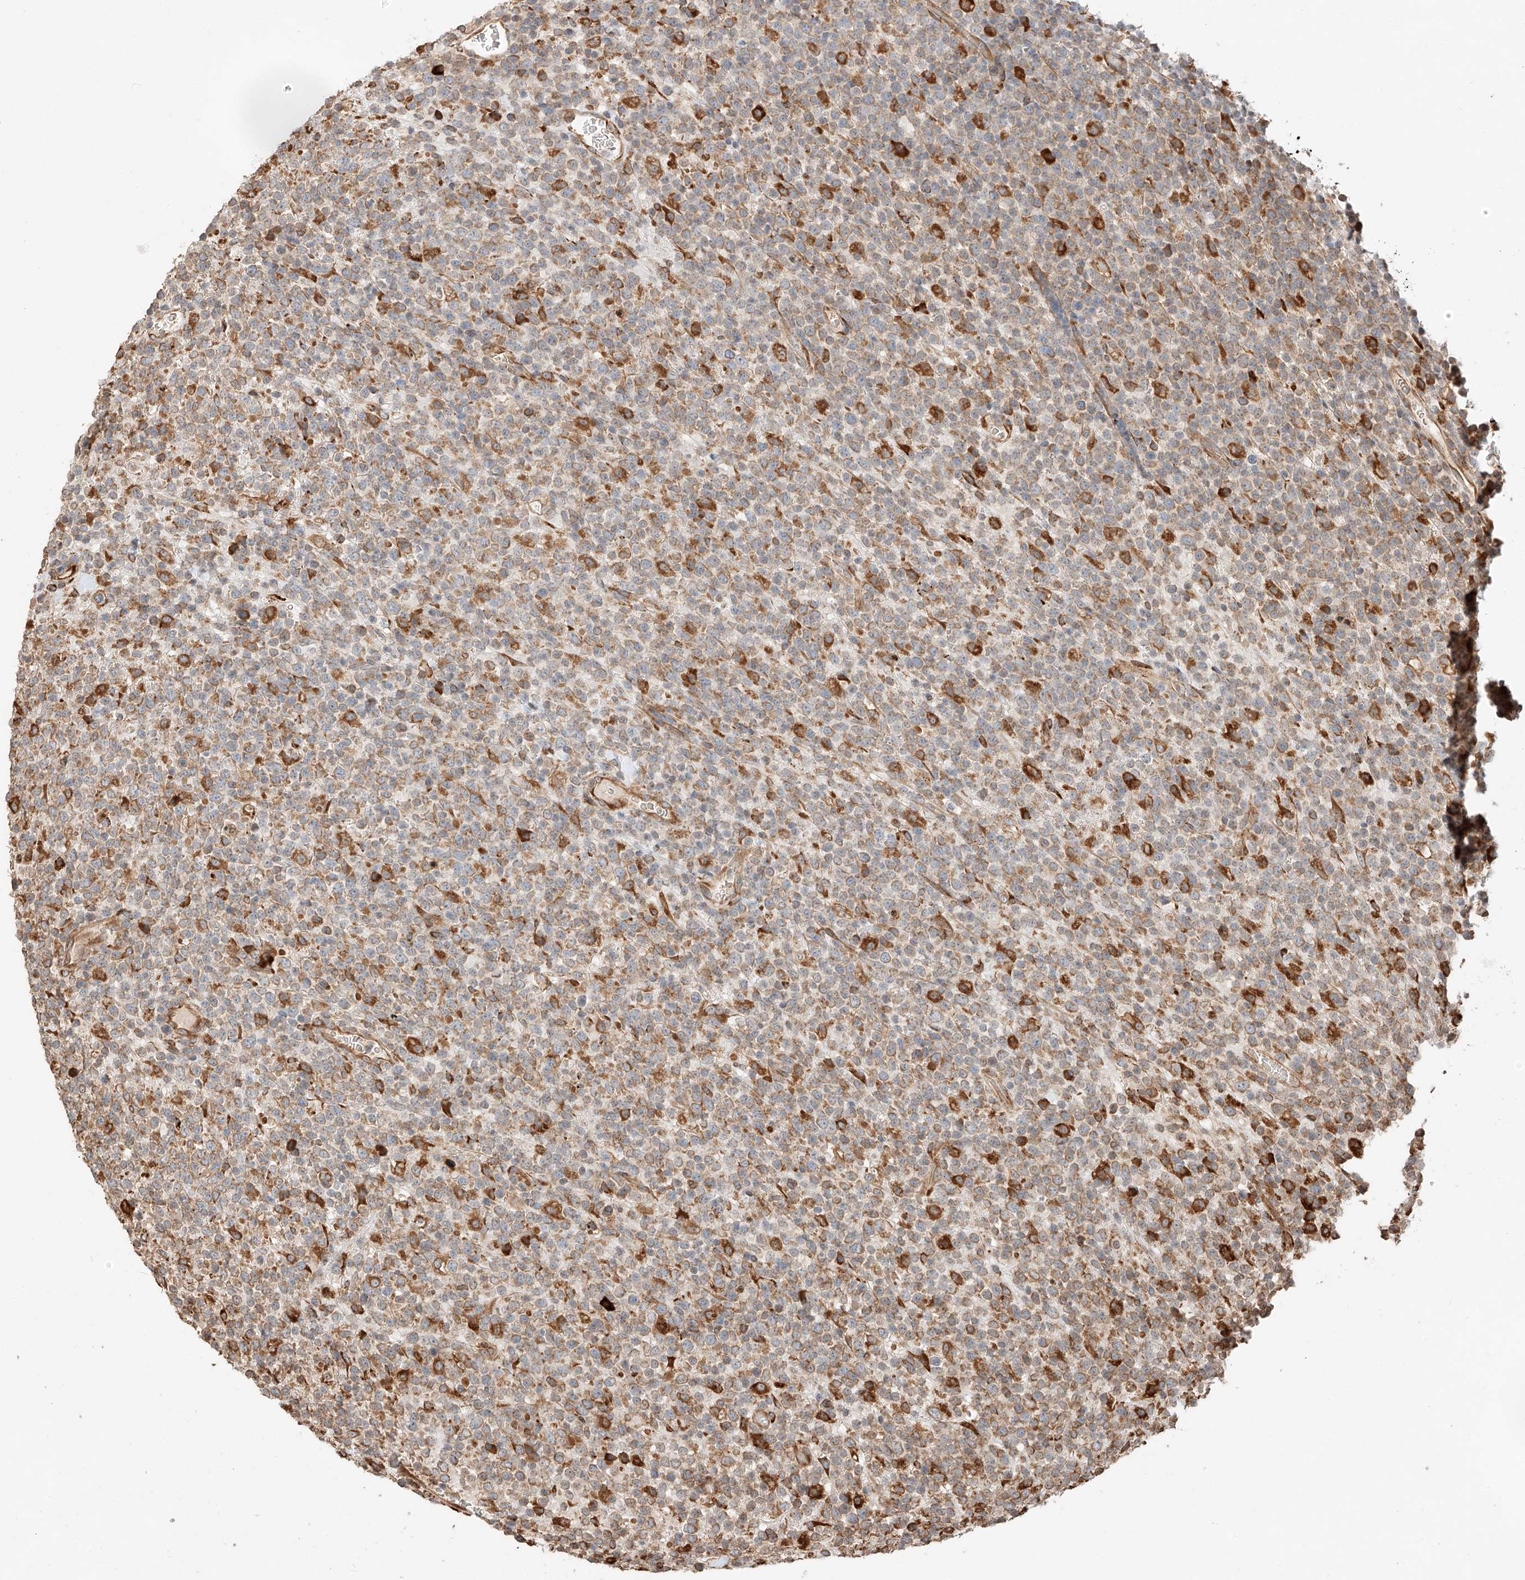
{"staining": {"intensity": "weak", "quantity": ">75%", "location": "cytoplasmic/membranous"}, "tissue": "lymphoma", "cell_type": "Tumor cells", "image_type": "cancer", "snomed": [{"axis": "morphology", "description": "Malignant lymphoma, non-Hodgkin's type, High grade"}, {"axis": "topography", "description": "Colon"}], "caption": "Malignant lymphoma, non-Hodgkin's type (high-grade) tissue shows weak cytoplasmic/membranous expression in about >75% of tumor cells", "gene": "ZNF84", "patient": {"sex": "female", "age": 53}}